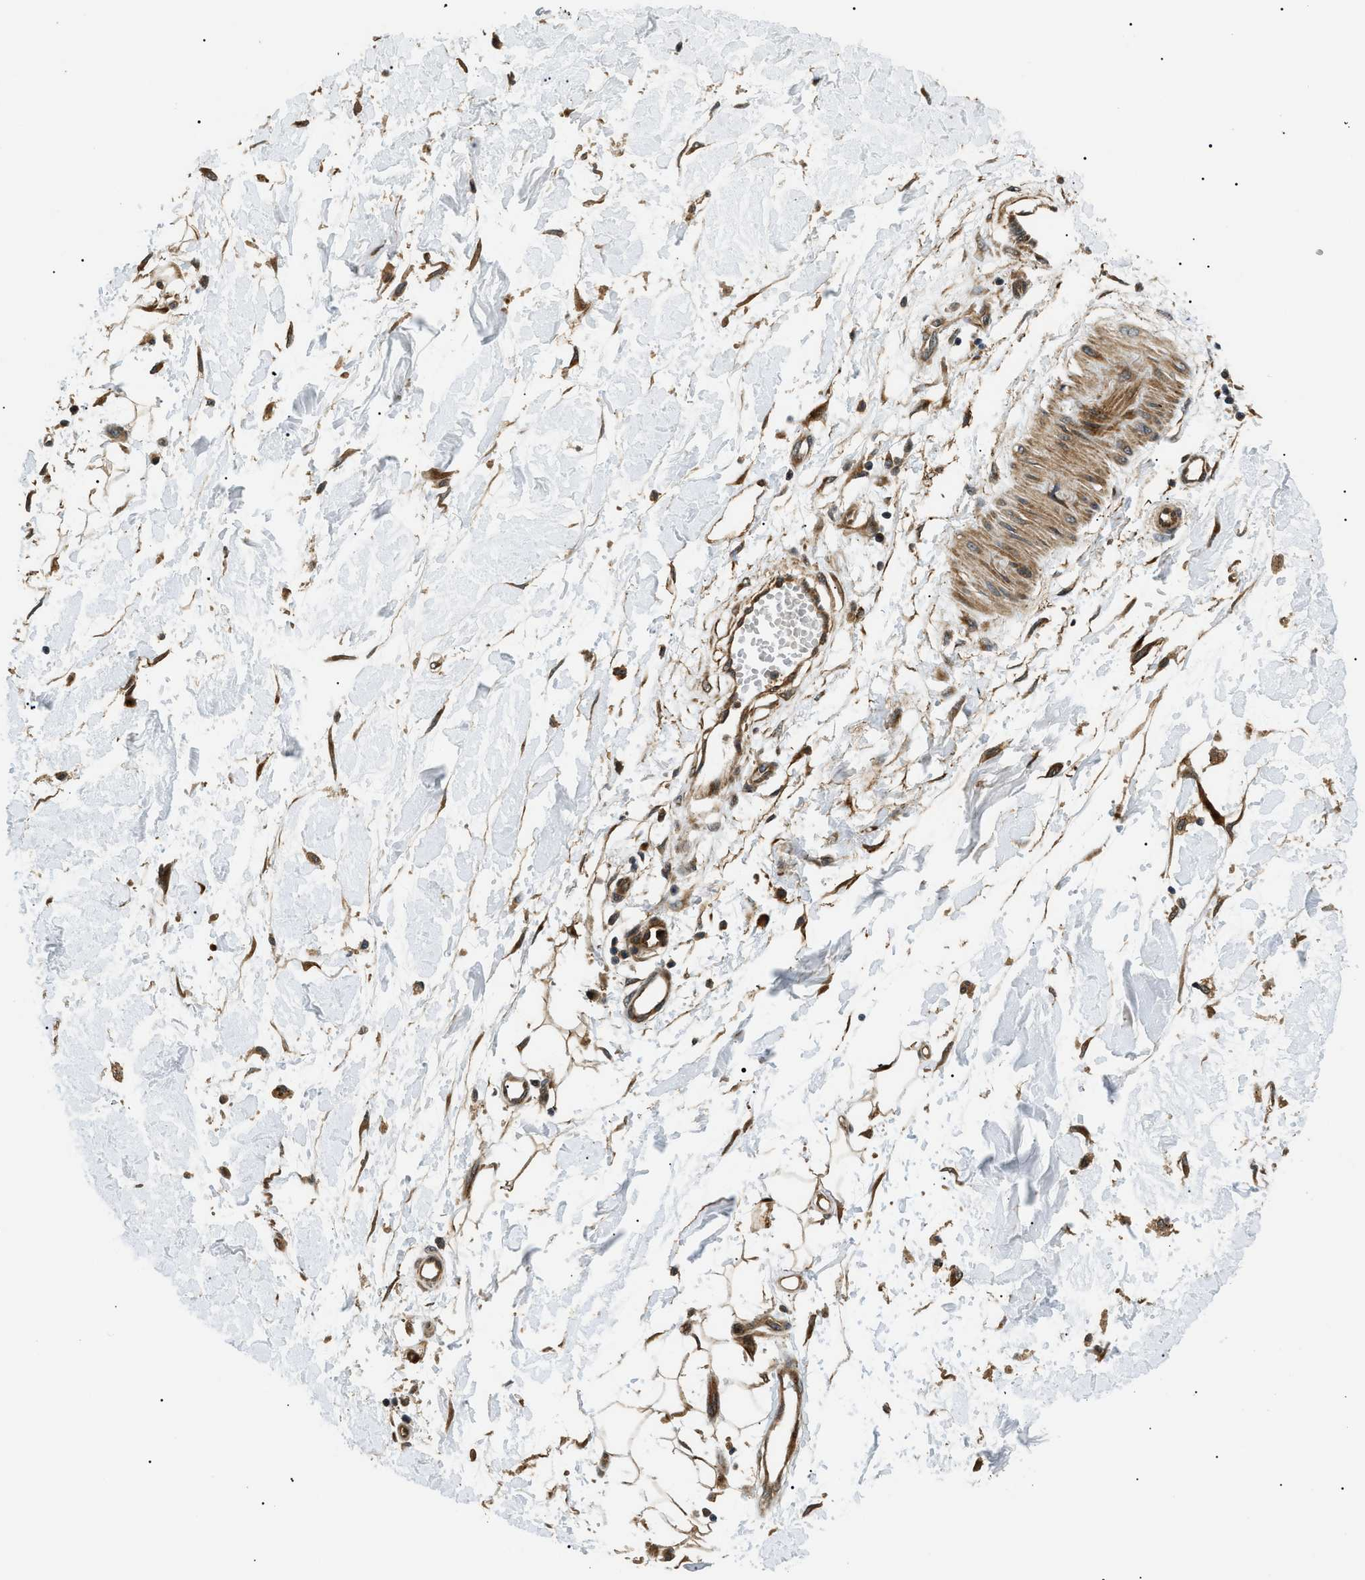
{"staining": {"intensity": "moderate", "quantity": ">75%", "location": "cytoplasmic/membranous"}, "tissue": "adipose tissue", "cell_type": "Adipocytes", "image_type": "normal", "snomed": [{"axis": "morphology", "description": "Normal tissue, NOS"}, {"axis": "morphology", "description": "Squamous cell carcinoma, NOS"}, {"axis": "topography", "description": "Skin"}, {"axis": "topography", "description": "Peripheral nerve tissue"}], "caption": "A photomicrograph of adipose tissue stained for a protein shows moderate cytoplasmic/membranous brown staining in adipocytes.", "gene": "ATP6AP1", "patient": {"sex": "male", "age": 83}}